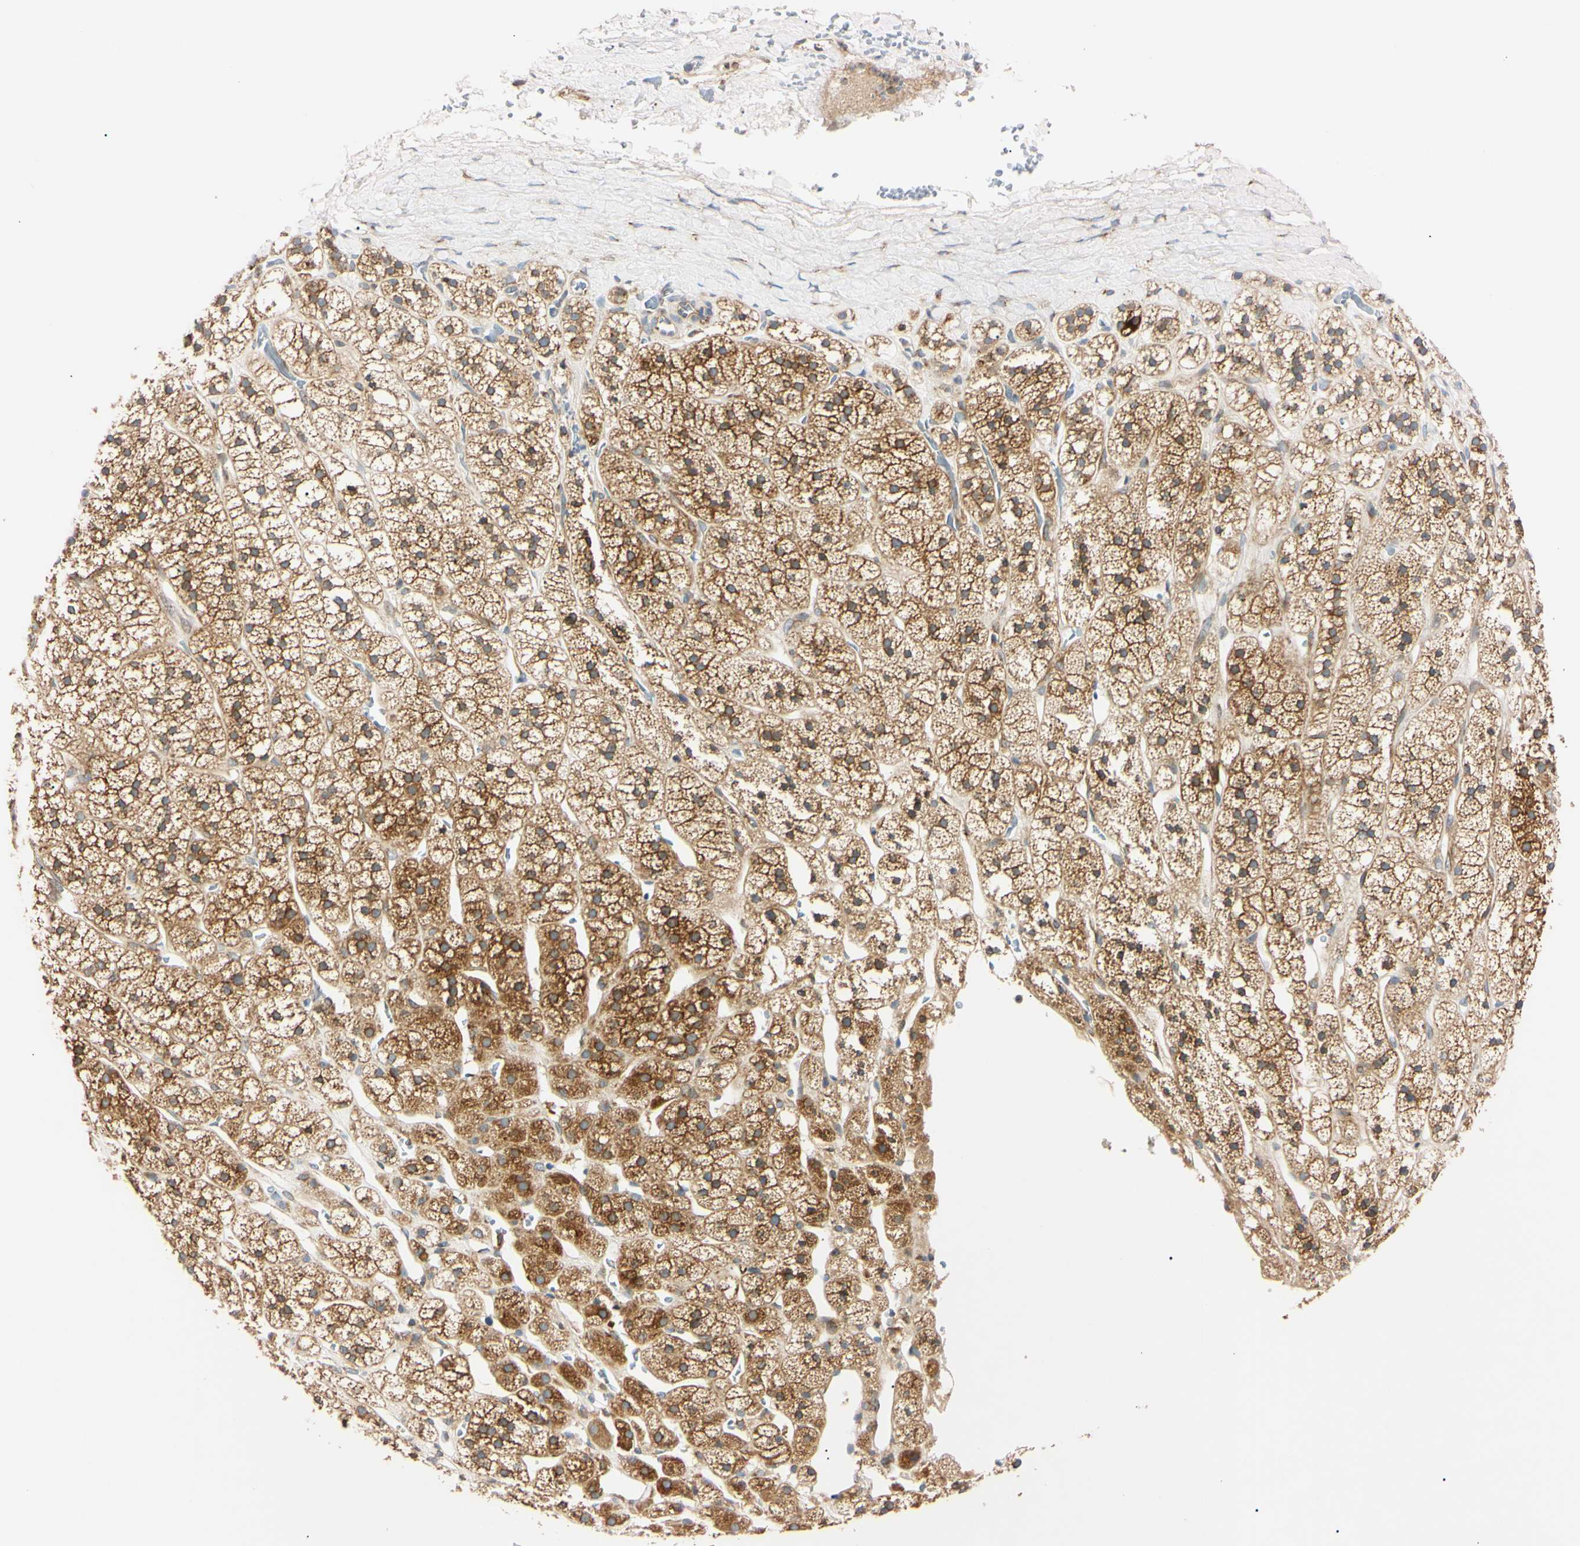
{"staining": {"intensity": "strong", "quantity": ">75%", "location": "cytoplasmic/membranous"}, "tissue": "adrenal gland", "cell_type": "Glandular cells", "image_type": "normal", "snomed": [{"axis": "morphology", "description": "Normal tissue, NOS"}, {"axis": "topography", "description": "Adrenal gland"}], "caption": "Protein expression analysis of normal human adrenal gland reveals strong cytoplasmic/membranous positivity in approximately >75% of glandular cells. Using DAB (3,3'-diaminobenzidine) (brown) and hematoxylin (blue) stains, captured at high magnification using brightfield microscopy.", "gene": "IER3IP1", "patient": {"sex": "male", "age": 56}}